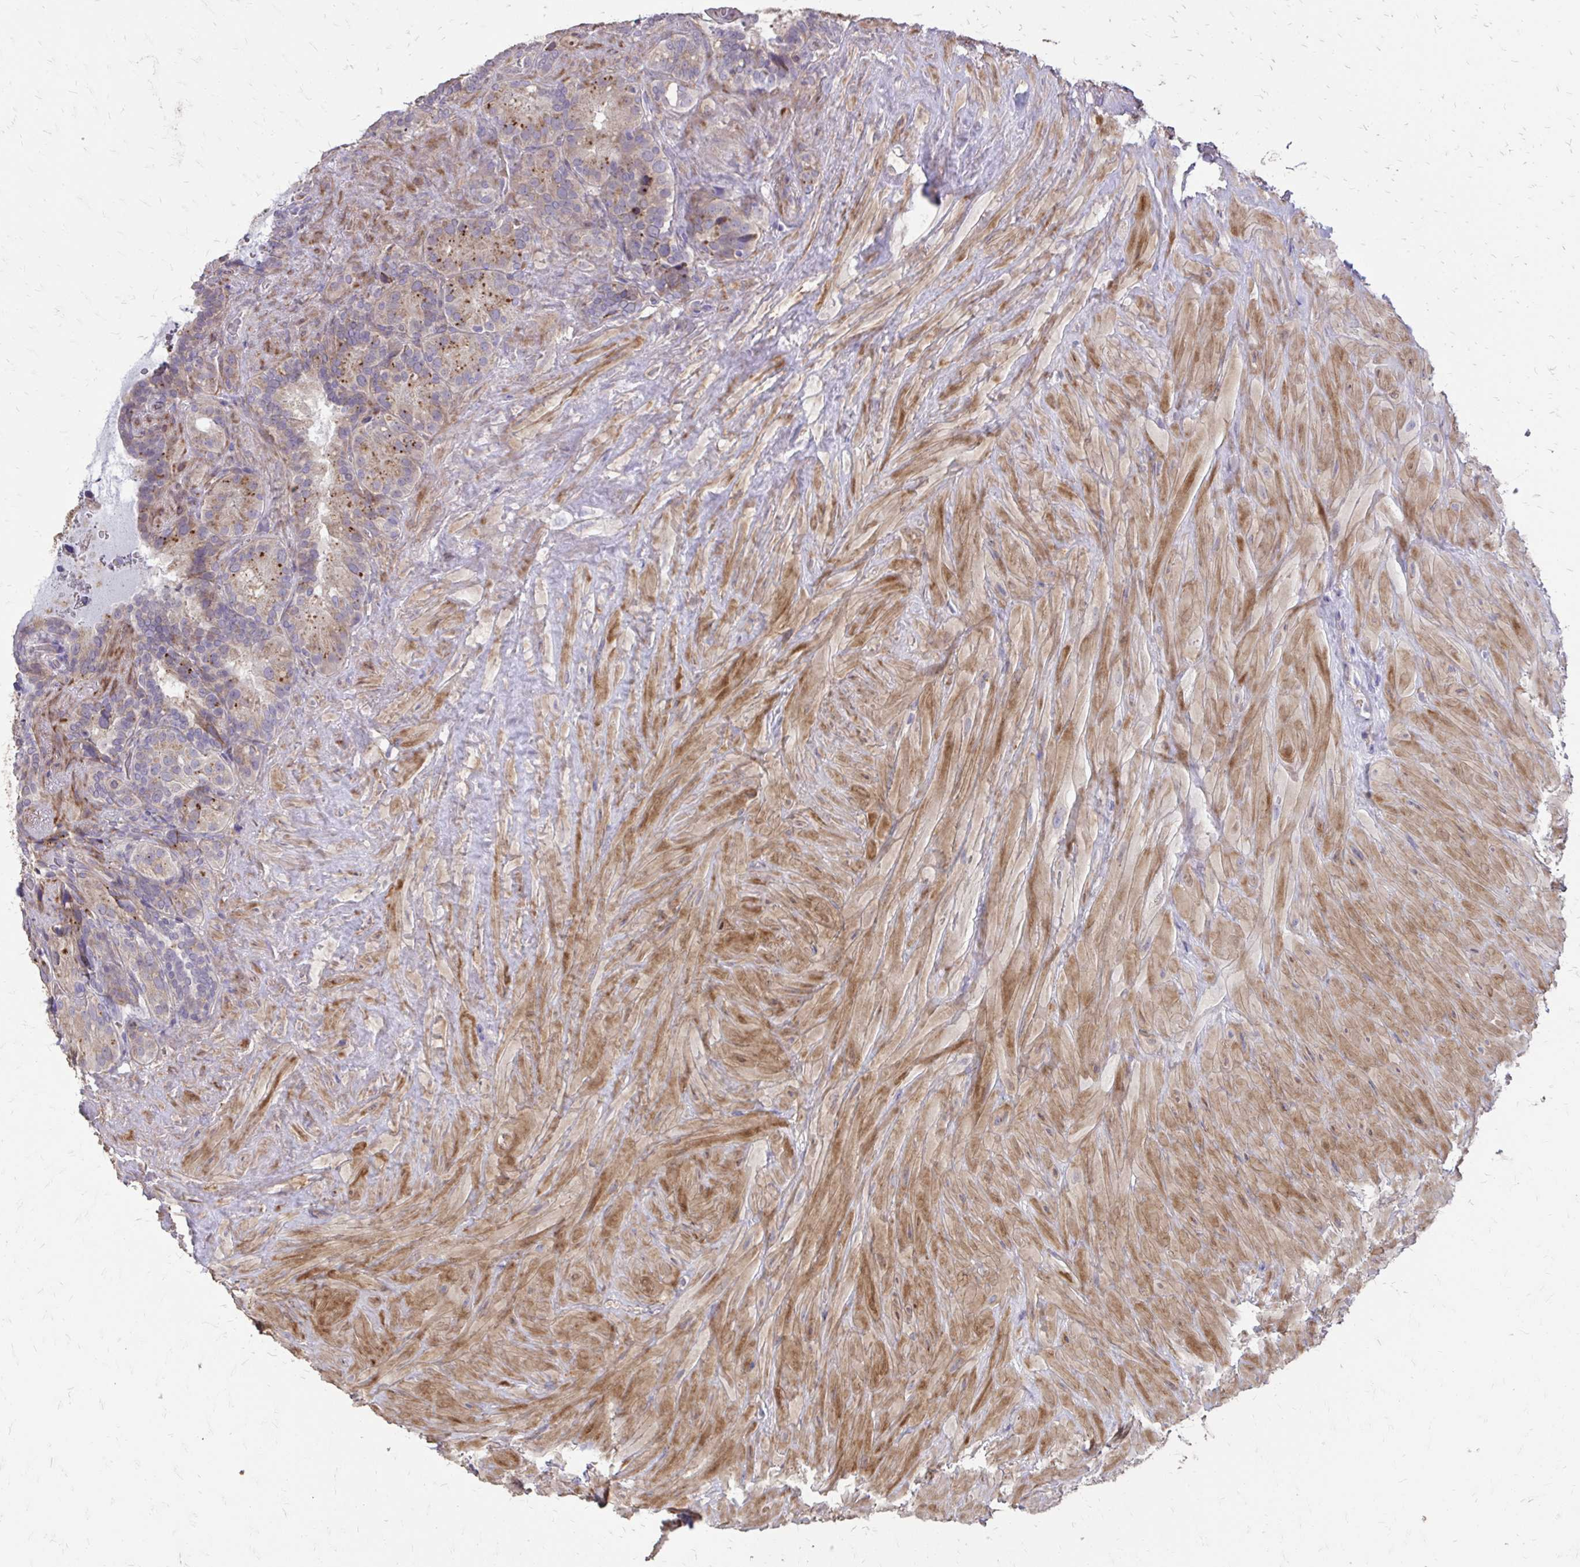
{"staining": {"intensity": "moderate", "quantity": "25%-75%", "location": "cytoplasmic/membranous"}, "tissue": "seminal vesicle", "cell_type": "Glandular cells", "image_type": "normal", "snomed": [{"axis": "morphology", "description": "Normal tissue, NOS"}, {"axis": "topography", "description": "Seminal veicle"}], "caption": "Normal seminal vesicle shows moderate cytoplasmic/membranous positivity in approximately 25%-75% of glandular cells.", "gene": "MYORG", "patient": {"sex": "male", "age": 60}}